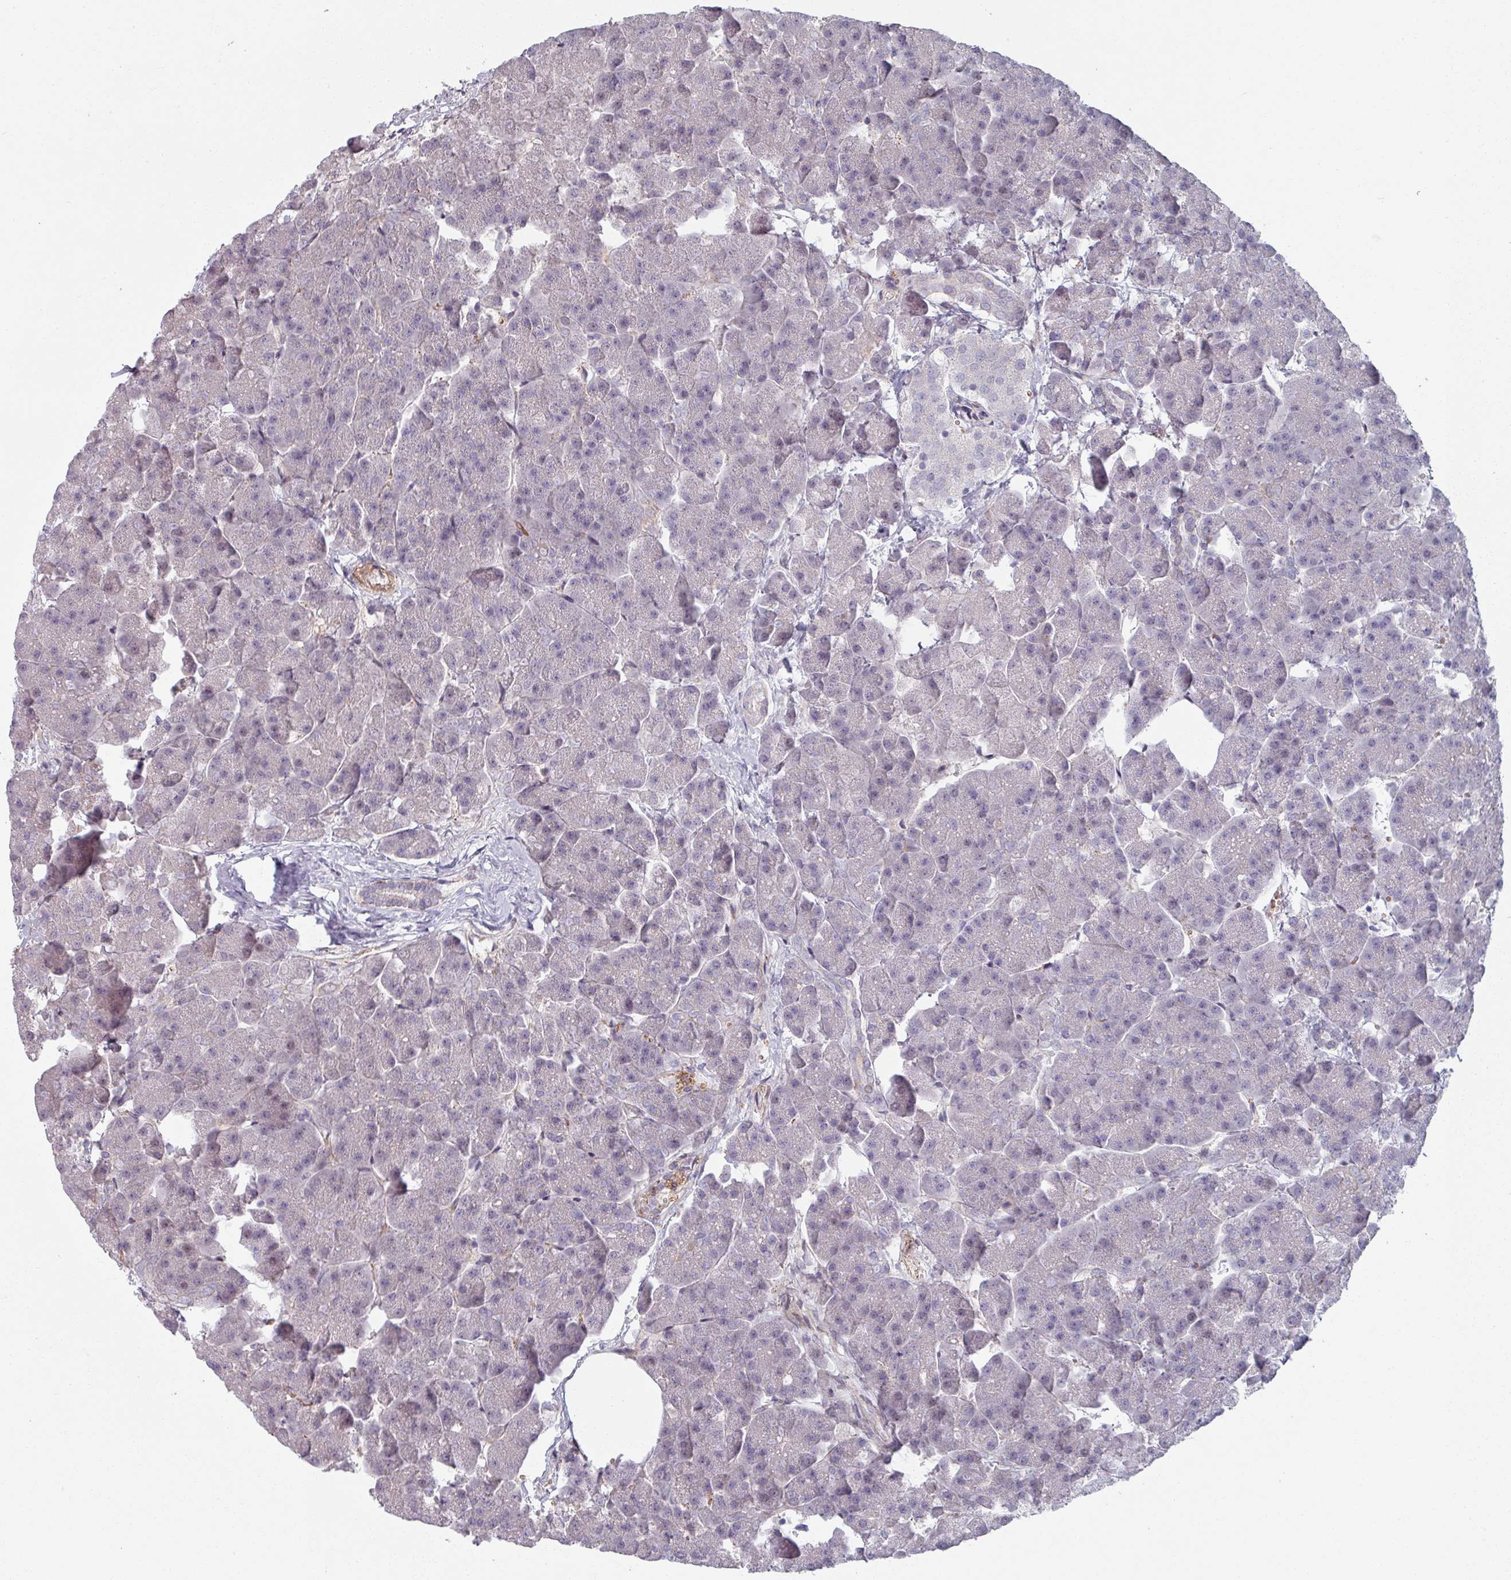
{"staining": {"intensity": "negative", "quantity": "none", "location": "none"}, "tissue": "pancreas", "cell_type": "Exocrine glandular cells", "image_type": "normal", "snomed": [{"axis": "morphology", "description": "Normal tissue, NOS"}, {"axis": "topography", "description": "Pancreas"}, {"axis": "topography", "description": "Peripheral nerve tissue"}], "caption": "DAB (3,3'-diaminobenzidine) immunohistochemical staining of unremarkable pancreas shows no significant positivity in exocrine glandular cells.", "gene": "C4BPB", "patient": {"sex": "male", "age": 54}}